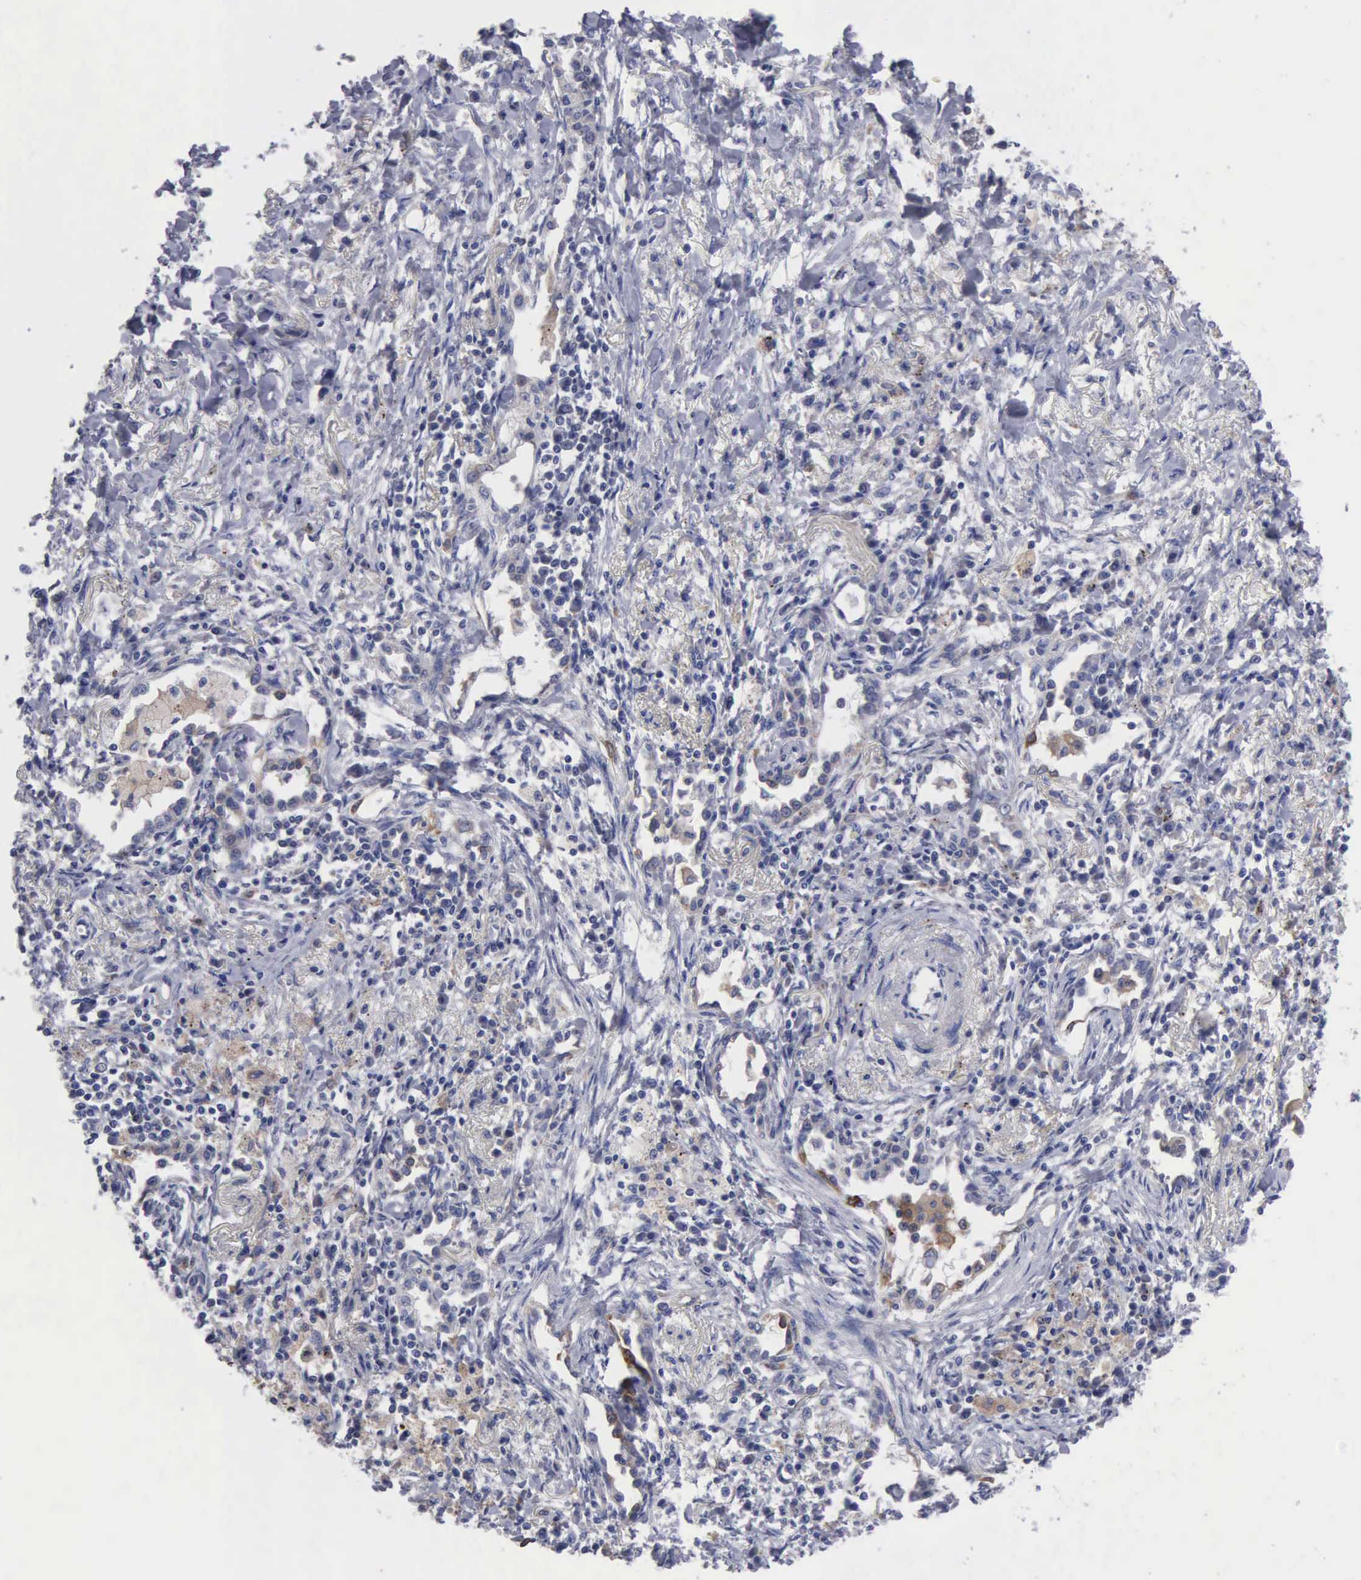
{"staining": {"intensity": "negative", "quantity": "none", "location": "none"}, "tissue": "lung cancer", "cell_type": "Tumor cells", "image_type": "cancer", "snomed": [{"axis": "morphology", "description": "Adenocarcinoma, NOS"}, {"axis": "topography", "description": "Lung"}], "caption": "Image shows no significant protein expression in tumor cells of lung adenocarcinoma.", "gene": "PTGS2", "patient": {"sex": "male", "age": 60}}